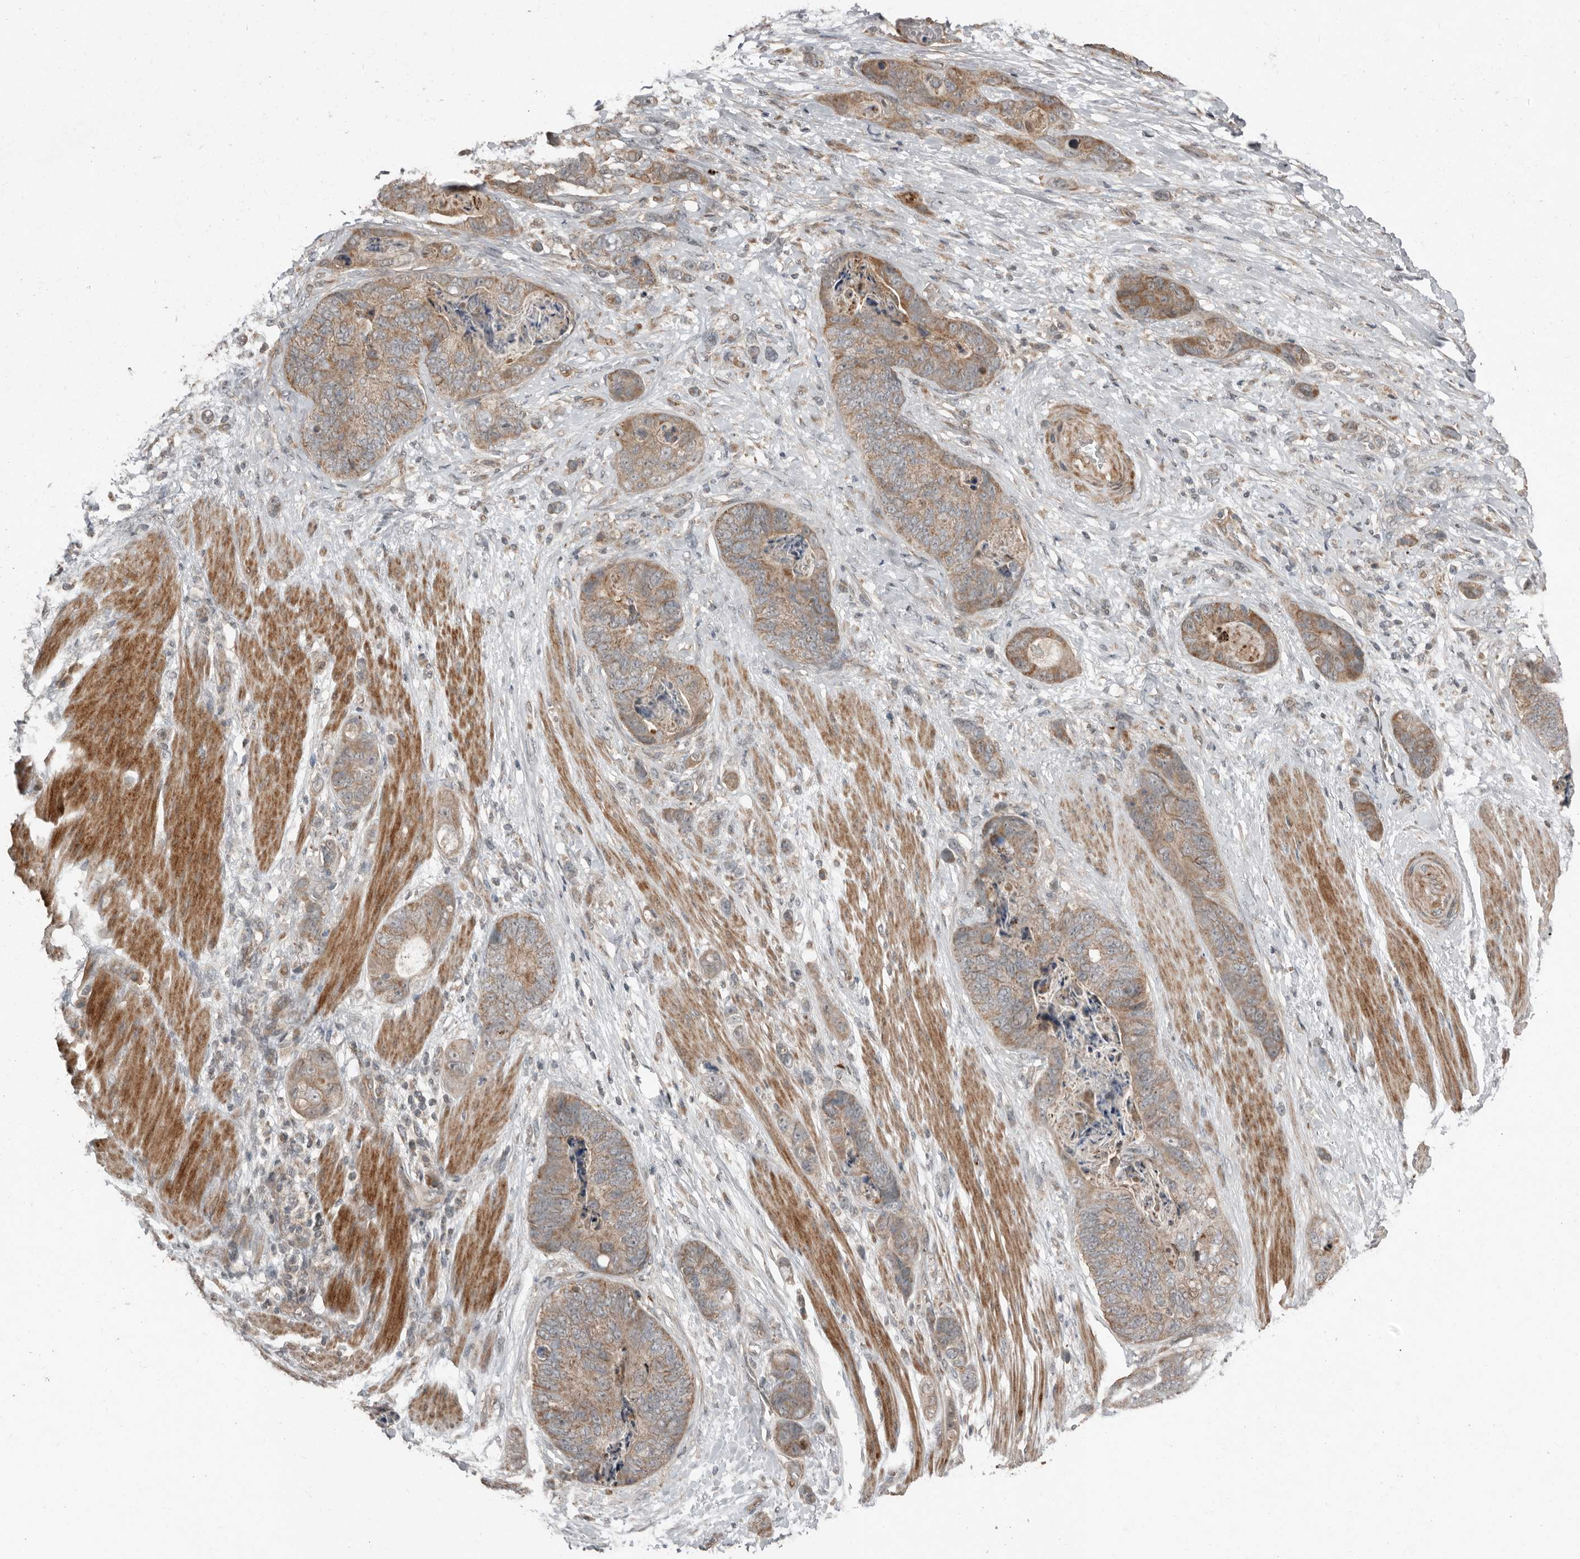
{"staining": {"intensity": "moderate", "quantity": ">75%", "location": "cytoplasmic/membranous"}, "tissue": "stomach cancer", "cell_type": "Tumor cells", "image_type": "cancer", "snomed": [{"axis": "morphology", "description": "Normal tissue, NOS"}, {"axis": "morphology", "description": "Adenocarcinoma, NOS"}, {"axis": "topography", "description": "Stomach"}], "caption": "Protein expression analysis of stomach cancer displays moderate cytoplasmic/membranous staining in approximately >75% of tumor cells.", "gene": "SLC6A7", "patient": {"sex": "female", "age": 89}}